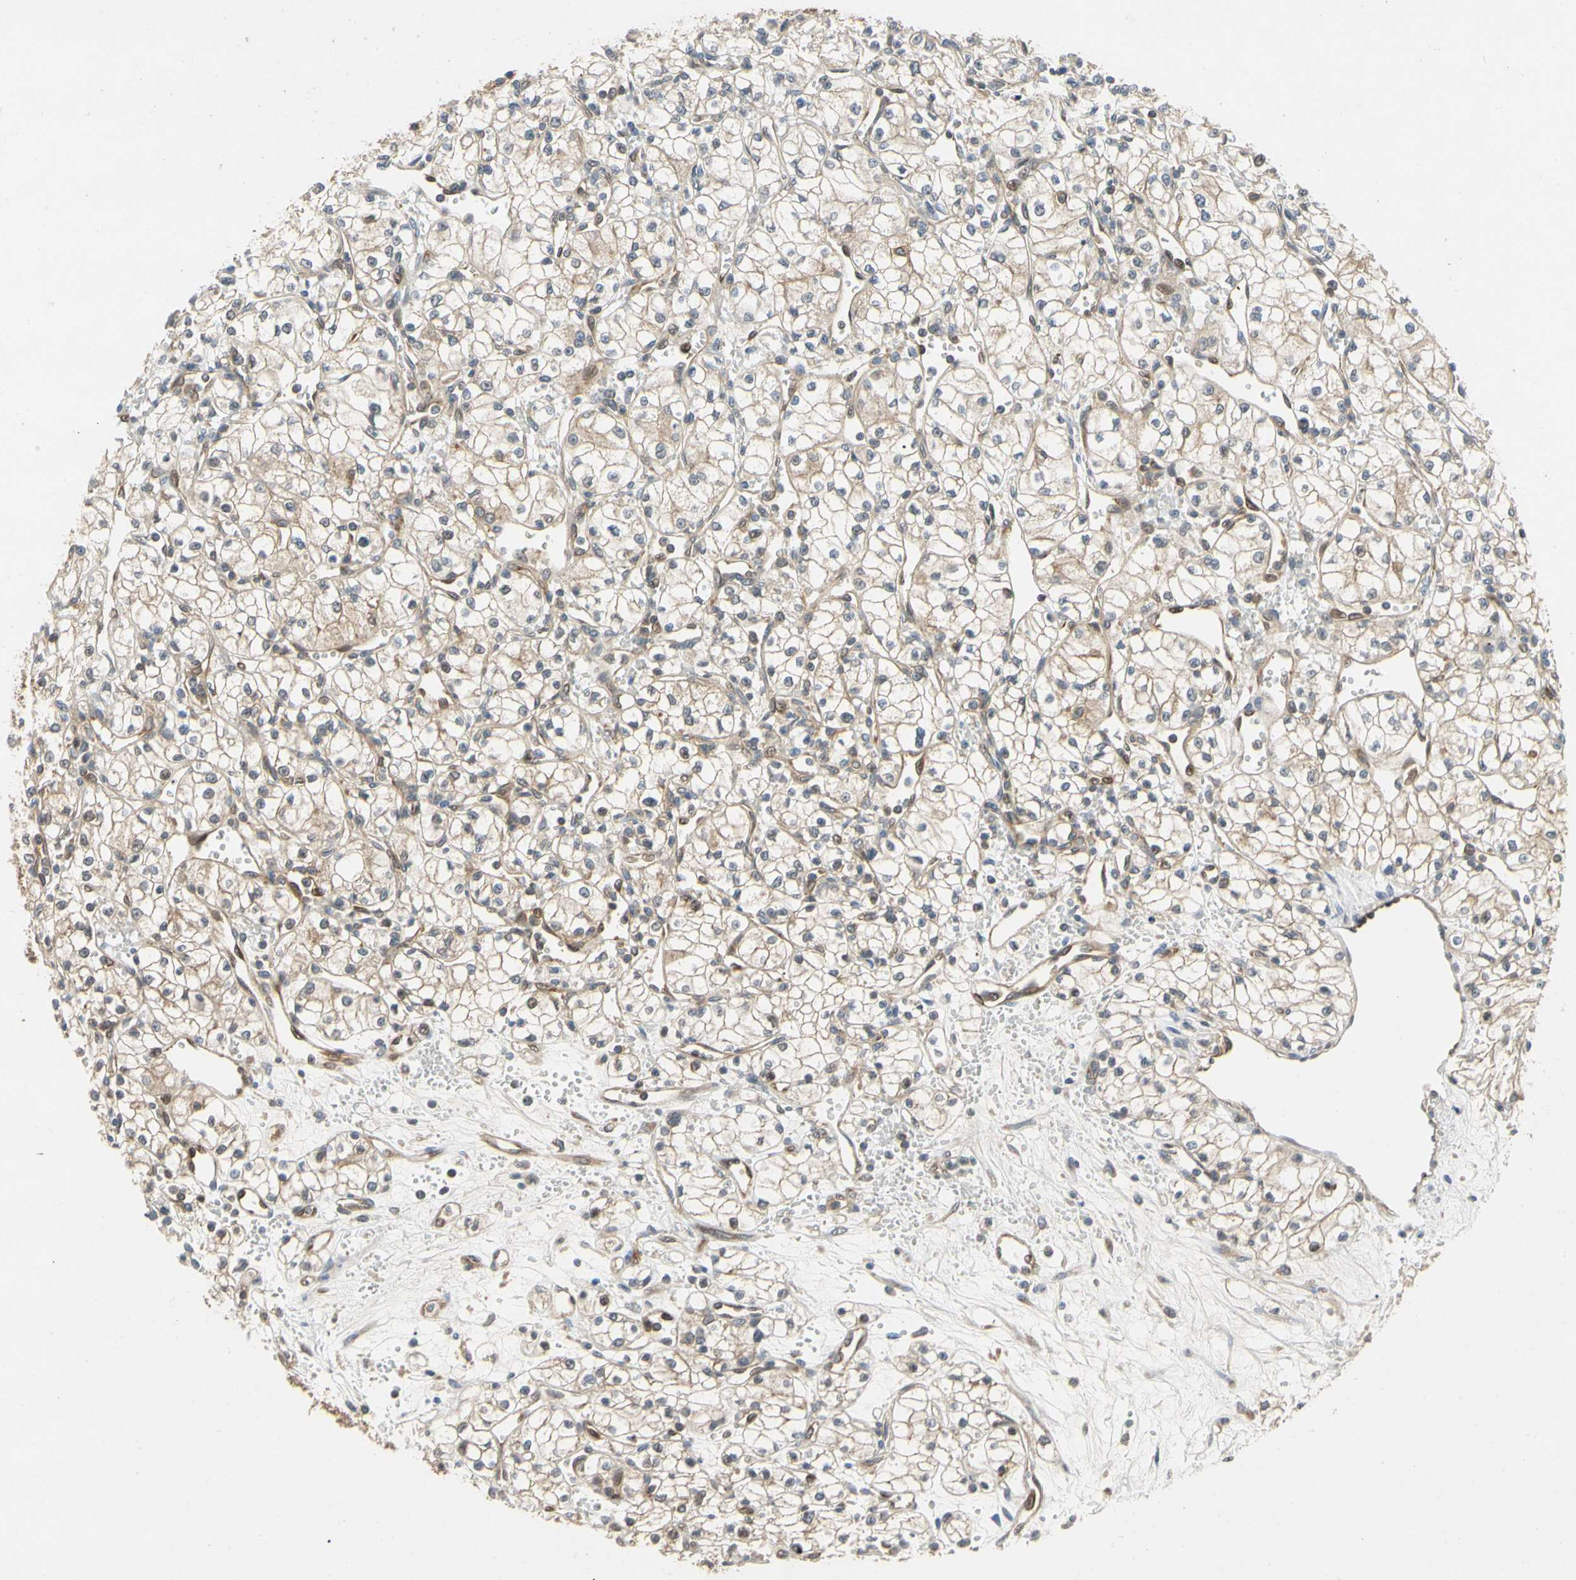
{"staining": {"intensity": "weak", "quantity": "<25%", "location": "cytoplasmic/membranous"}, "tissue": "renal cancer", "cell_type": "Tumor cells", "image_type": "cancer", "snomed": [{"axis": "morphology", "description": "Normal tissue, NOS"}, {"axis": "morphology", "description": "Adenocarcinoma, NOS"}, {"axis": "topography", "description": "Kidney"}], "caption": "Photomicrograph shows no protein staining in tumor cells of renal cancer (adenocarcinoma) tissue.", "gene": "TDRP", "patient": {"sex": "male", "age": 59}}